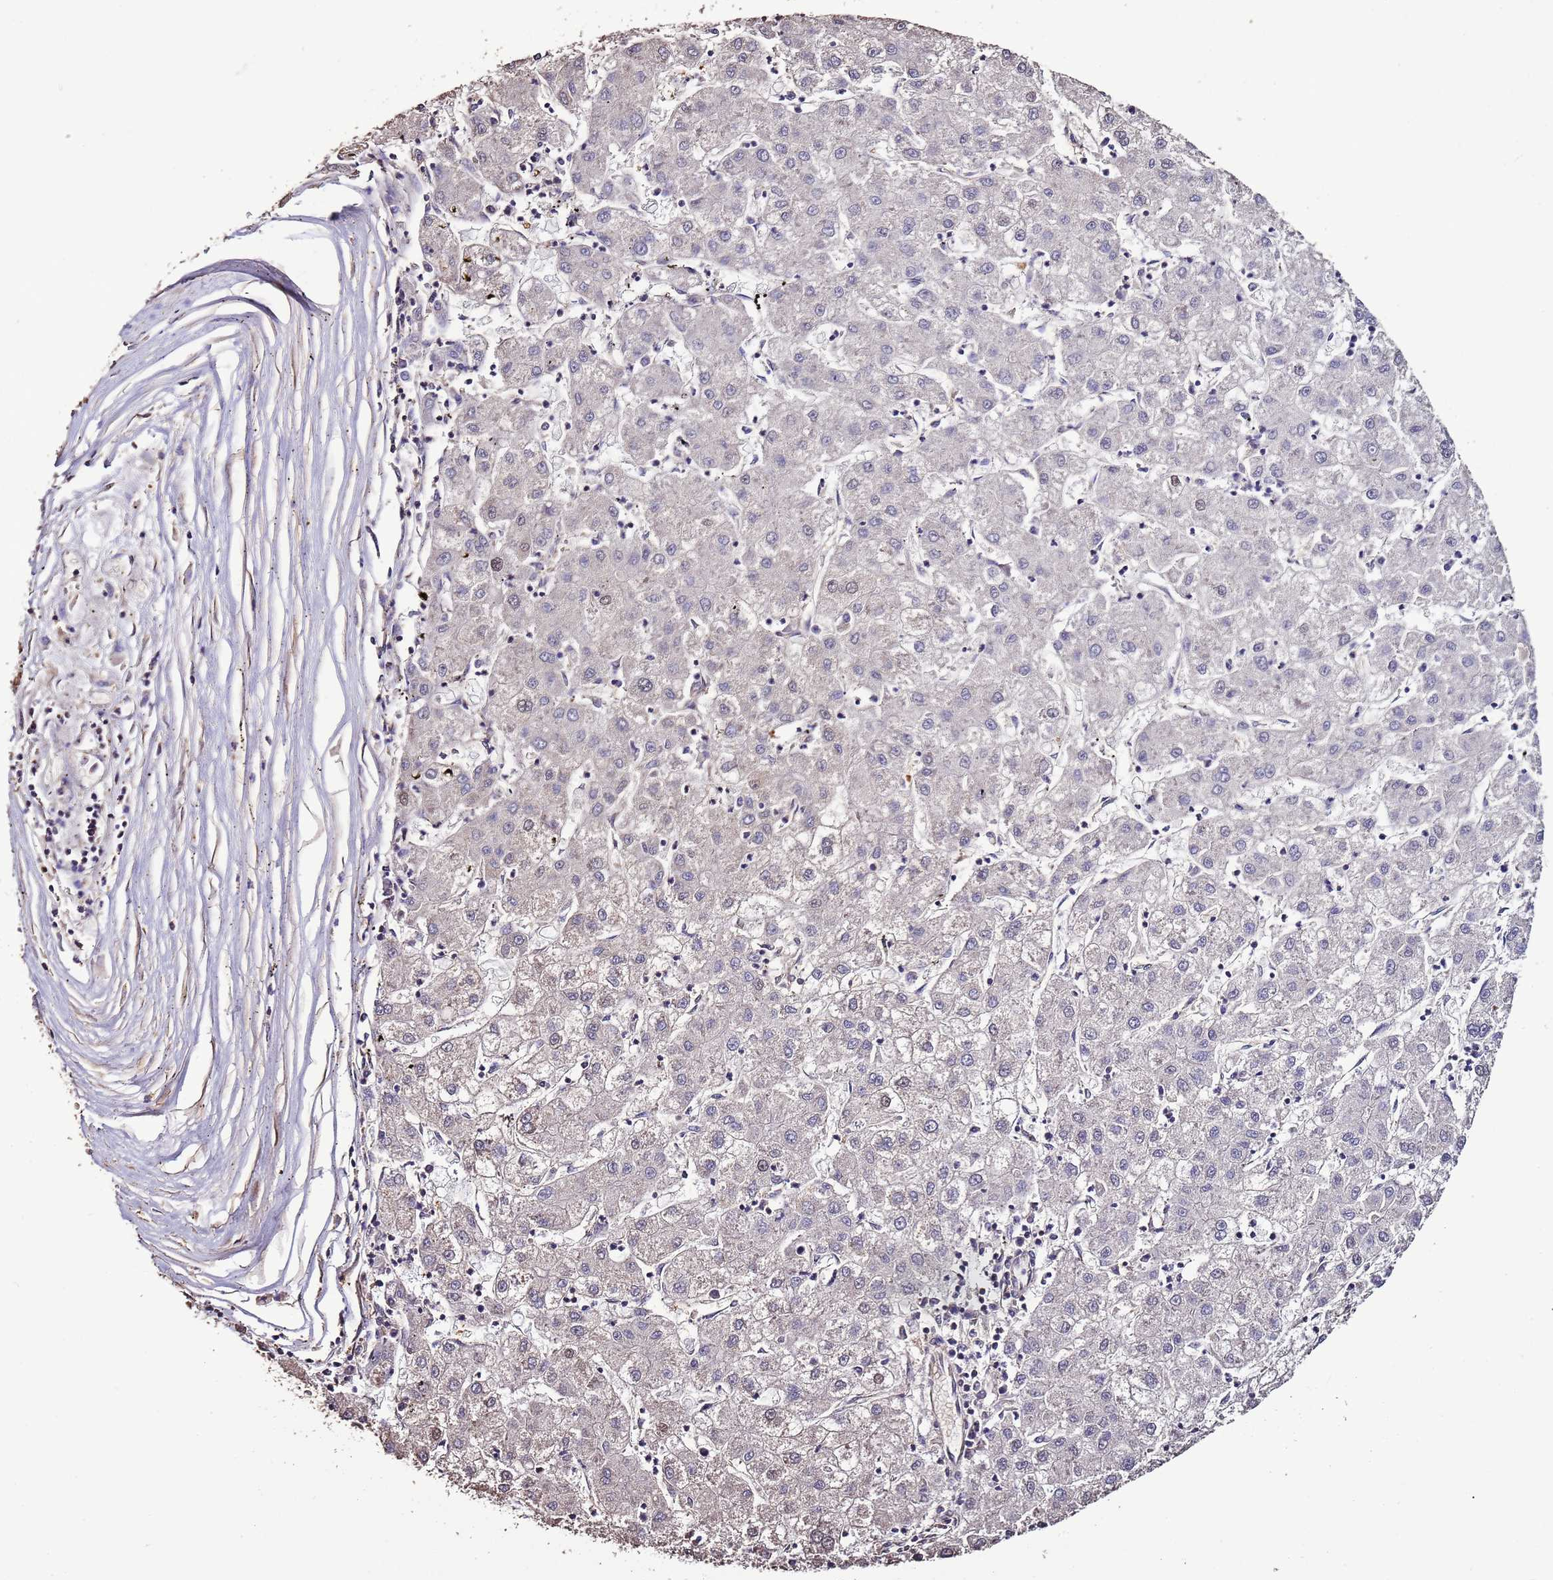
{"staining": {"intensity": "negative", "quantity": "none", "location": "none"}, "tissue": "liver cancer", "cell_type": "Tumor cells", "image_type": "cancer", "snomed": [{"axis": "morphology", "description": "Carcinoma, Hepatocellular, NOS"}, {"axis": "topography", "description": "Liver"}], "caption": "Immunohistochemistry photomicrograph of human liver cancer stained for a protein (brown), which displays no expression in tumor cells. (Stains: DAB immunohistochemistry (IHC) with hematoxylin counter stain, Microscopy: brightfield microscopy at high magnification).", "gene": "SLC41A3", "patient": {"sex": "male", "age": 72}}